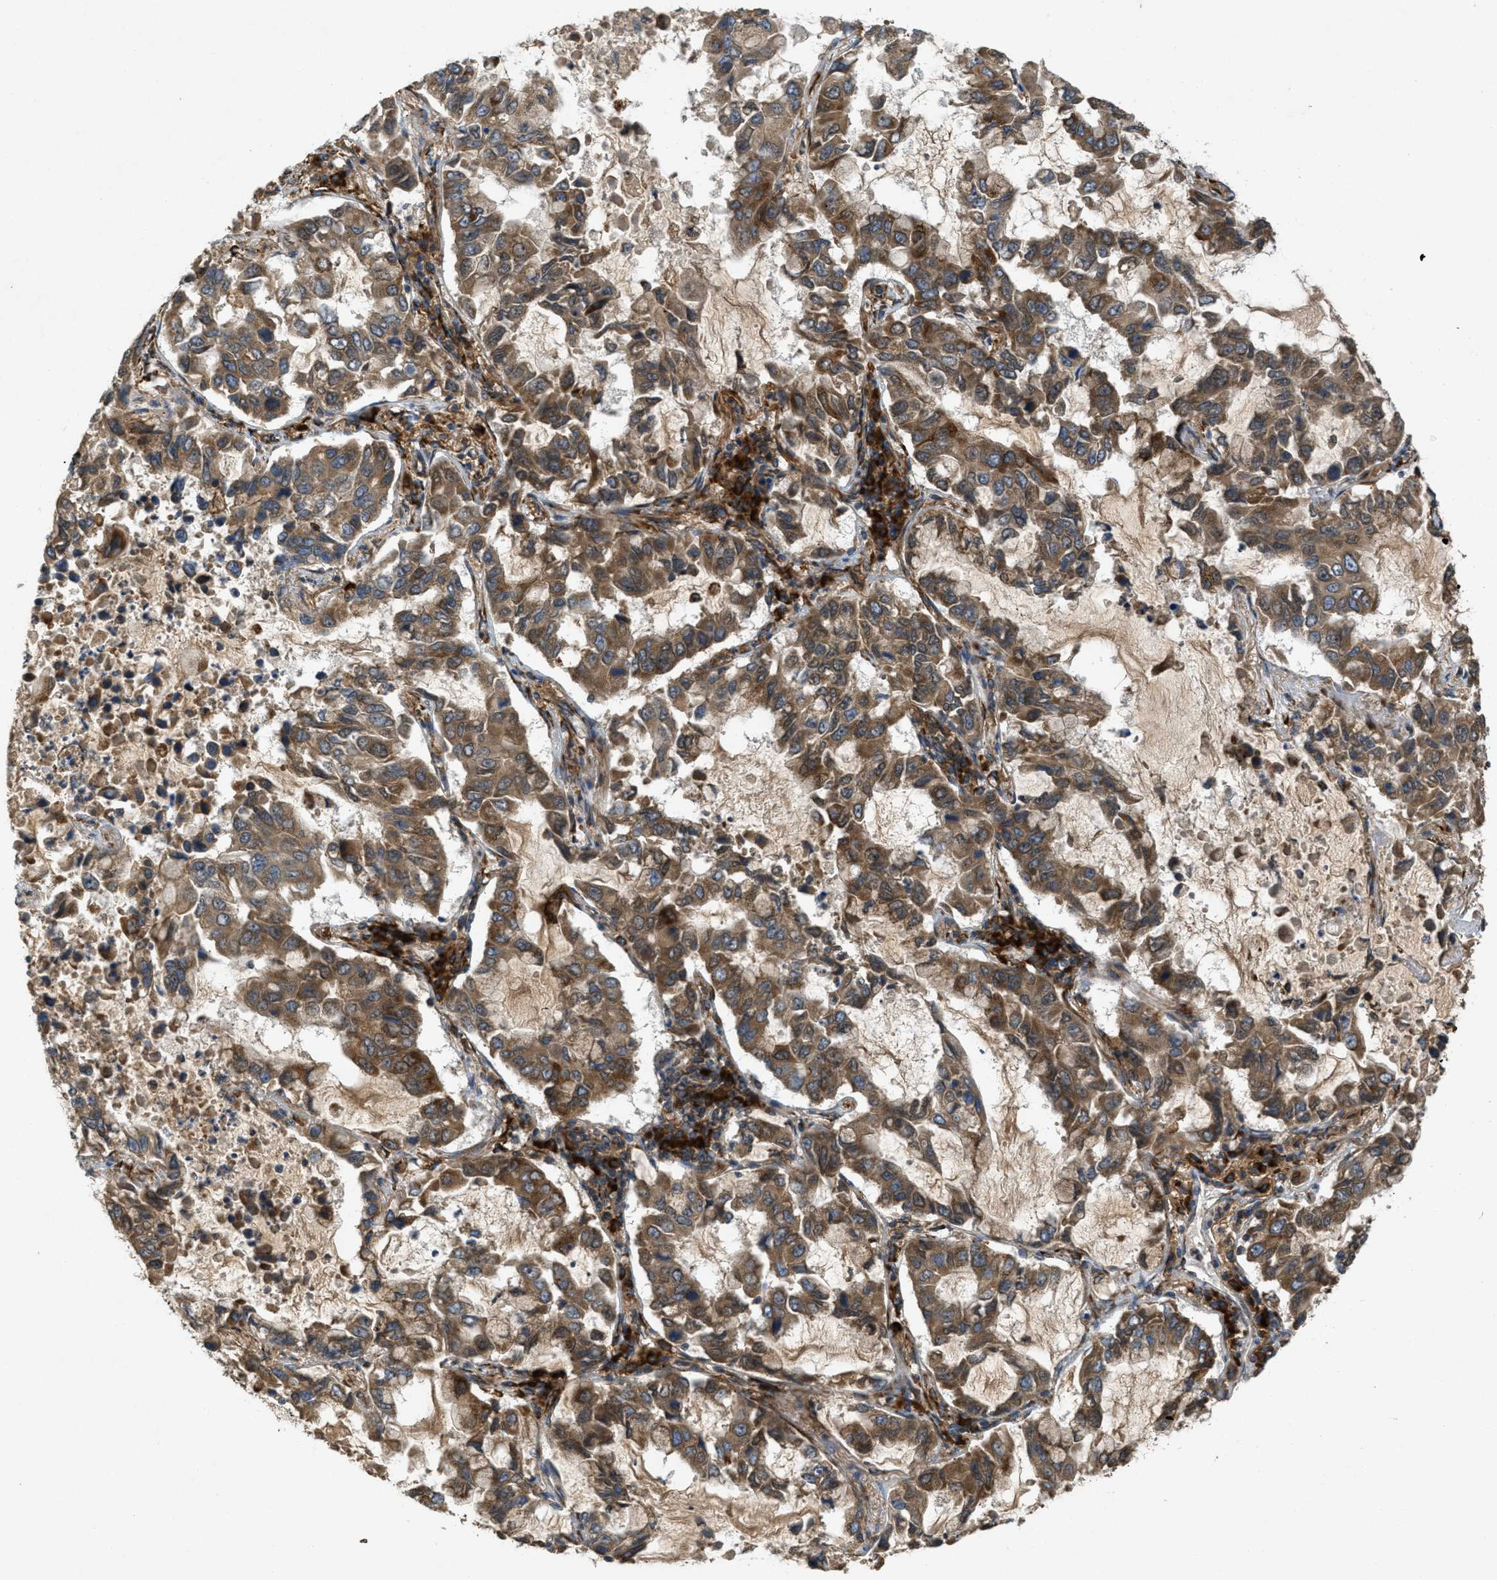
{"staining": {"intensity": "moderate", "quantity": ">75%", "location": "cytoplasmic/membranous"}, "tissue": "lung cancer", "cell_type": "Tumor cells", "image_type": "cancer", "snomed": [{"axis": "morphology", "description": "Adenocarcinoma, NOS"}, {"axis": "topography", "description": "Lung"}], "caption": "A brown stain shows moderate cytoplasmic/membranous positivity of a protein in human lung cancer tumor cells.", "gene": "PCDH18", "patient": {"sex": "male", "age": 64}}